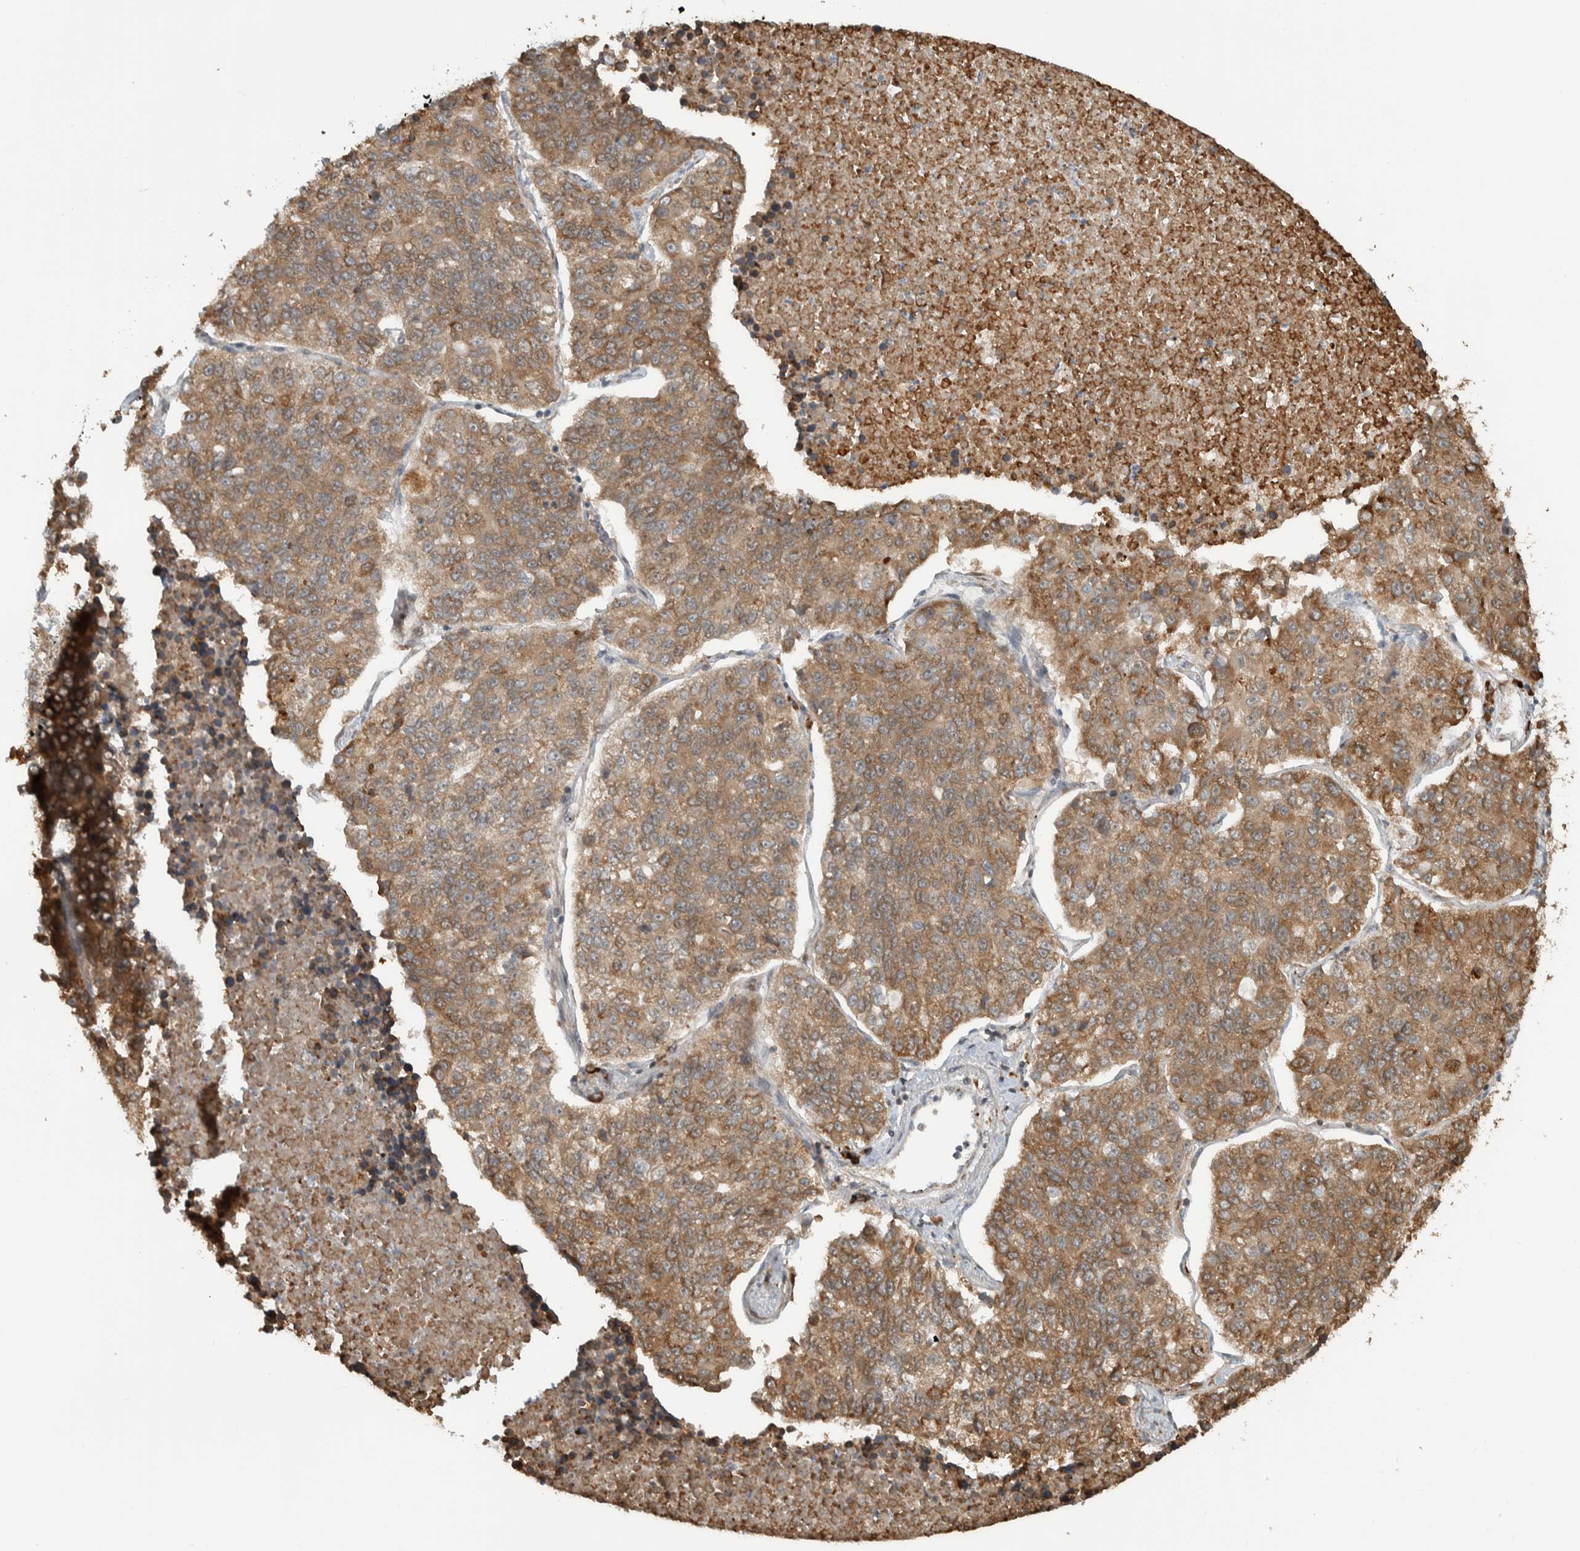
{"staining": {"intensity": "moderate", "quantity": ">75%", "location": "cytoplasmic/membranous"}, "tissue": "lung cancer", "cell_type": "Tumor cells", "image_type": "cancer", "snomed": [{"axis": "morphology", "description": "Adenocarcinoma, NOS"}, {"axis": "topography", "description": "Lung"}], "caption": "Moderate cytoplasmic/membranous staining for a protein is seen in approximately >75% of tumor cells of lung cancer using immunohistochemistry.", "gene": "CNTROB", "patient": {"sex": "male", "age": 49}}